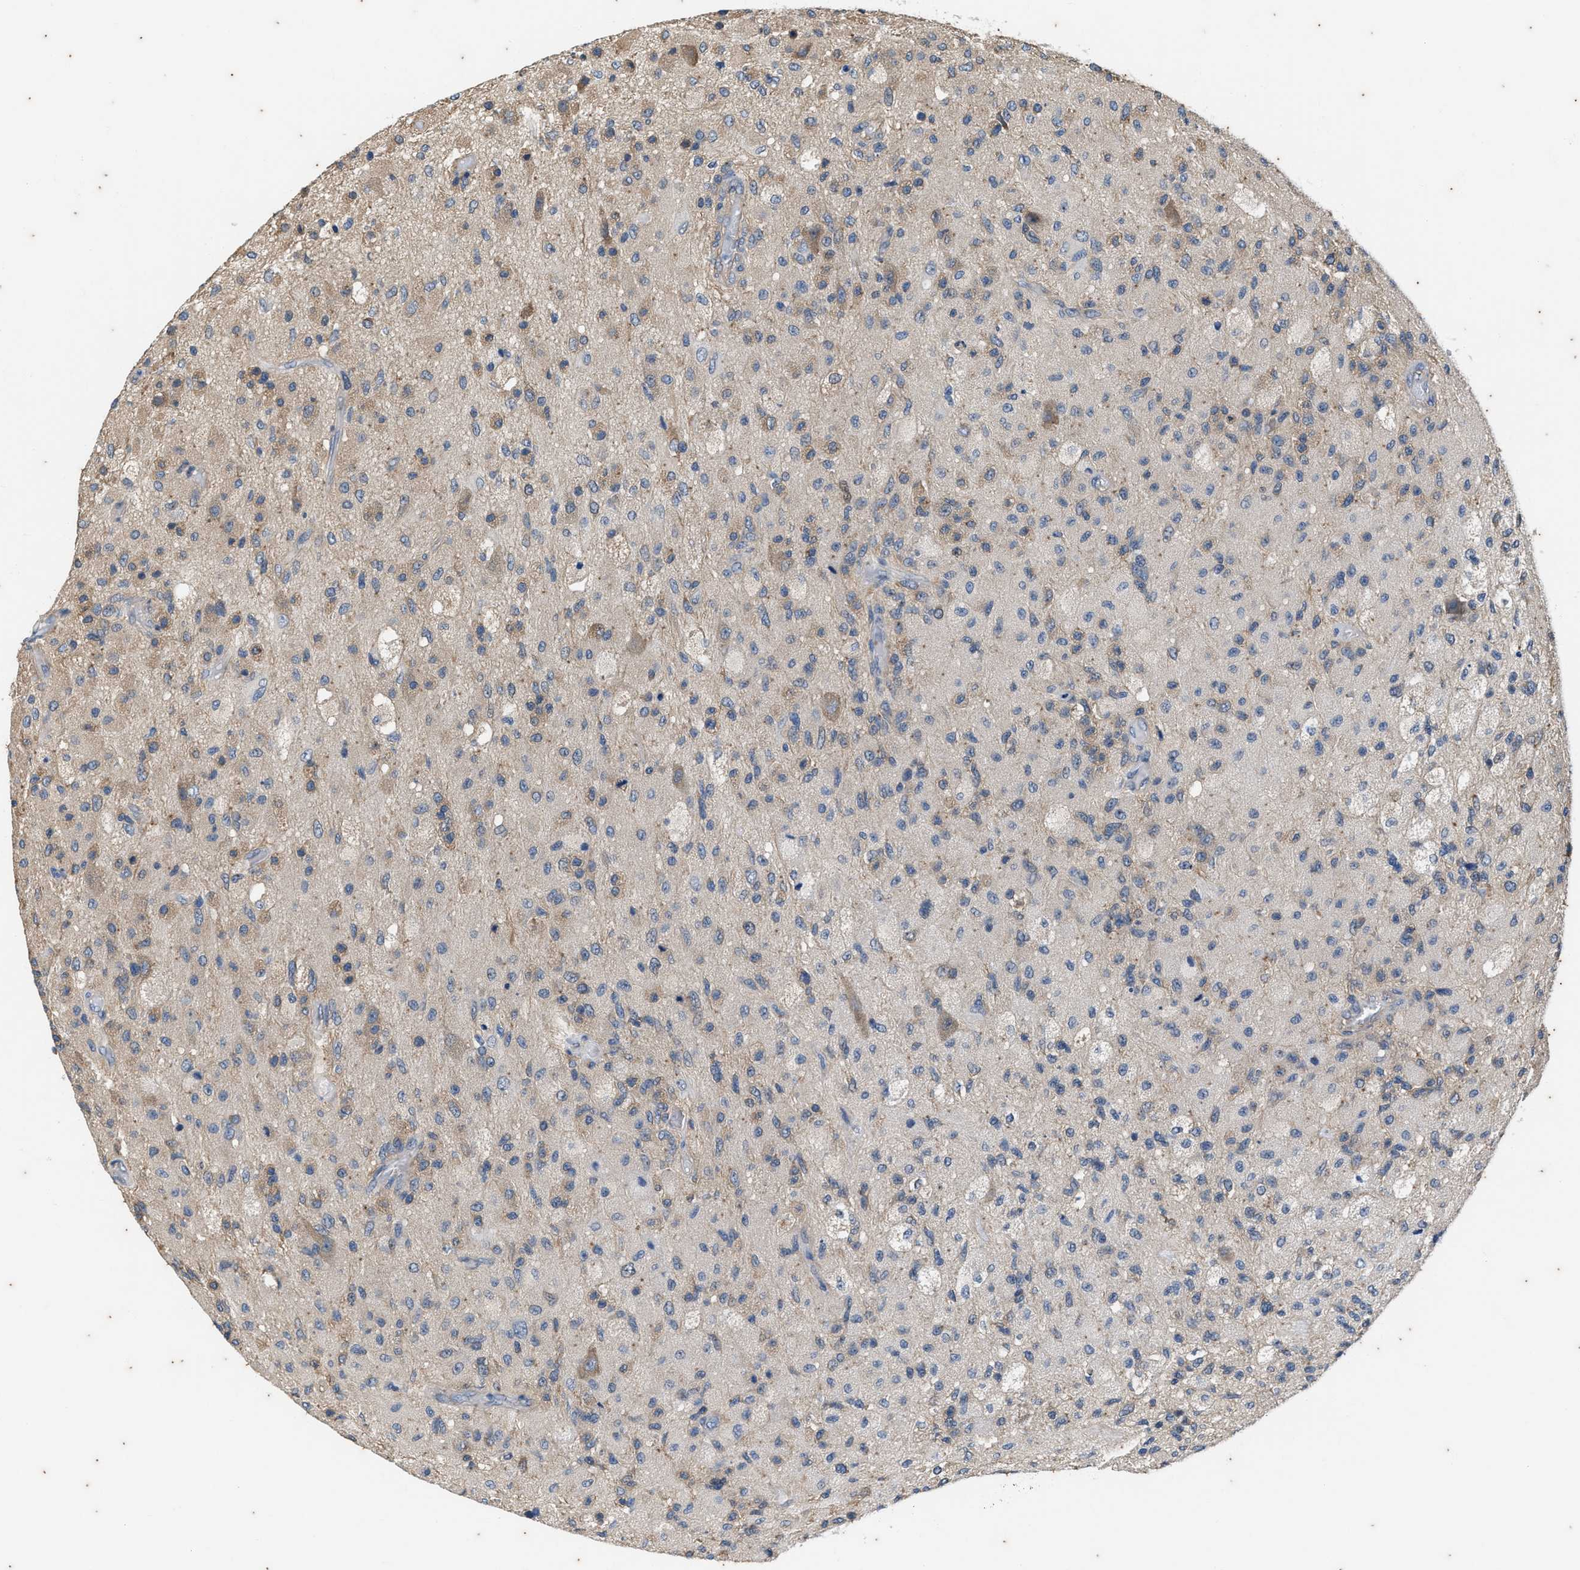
{"staining": {"intensity": "moderate", "quantity": "<25%", "location": "cytoplasmic/membranous"}, "tissue": "glioma", "cell_type": "Tumor cells", "image_type": "cancer", "snomed": [{"axis": "morphology", "description": "Normal tissue, NOS"}, {"axis": "morphology", "description": "Glioma, malignant, High grade"}, {"axis": "topography", "description": "Cerebral cortex"}], "caption": "IHC photomicrograph of neoplastic tissue: glioma stained using immunohistochemistry (IHC) shows low levels of moderate protein expression localized specifically in the cytoplasmic/membranous of tumor cells, appearing as a cytoplasmic/membranous brown color.", "gene": "COX19", "patient": {"sex": "male", "age": 77}}